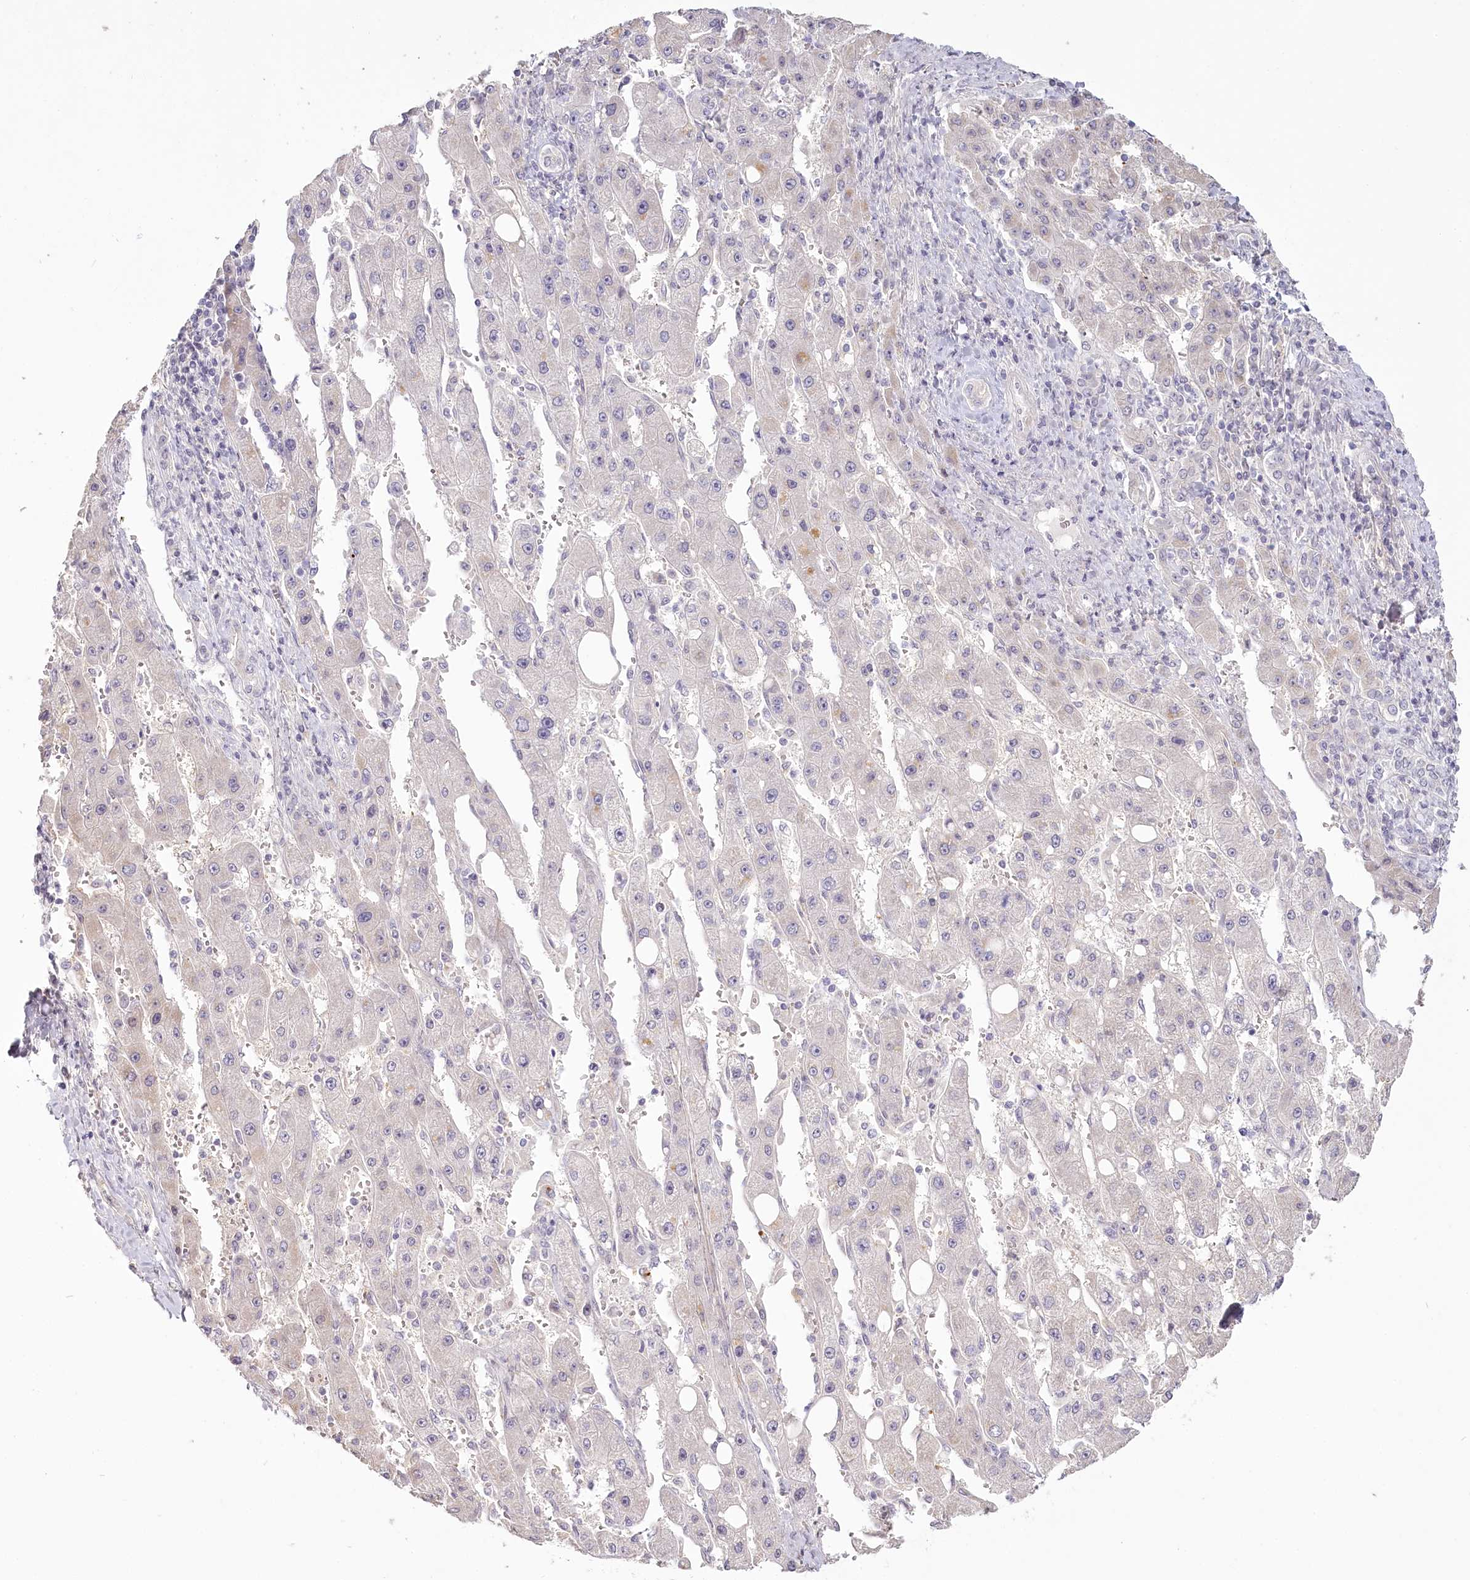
{"staining": {"intensity": "negative", "quantity": "none", "location": "none"}, "tissue": "liver cancer", "cell_type": "Tumor cells", "image_type": "cancer", "snomed": [{"axis": "morphology", "description": "Carcinoma, Hepatocellular, NOS"}, {"axis": "topography", "description": "Liver"}], "caption": "Immunohistochemical staining of liver cancer (hepatocellular carcinoma) reveals no significant staining in tumor cells.", "gene": "USP11", "patient": {"sex": "female", "age": 73}}